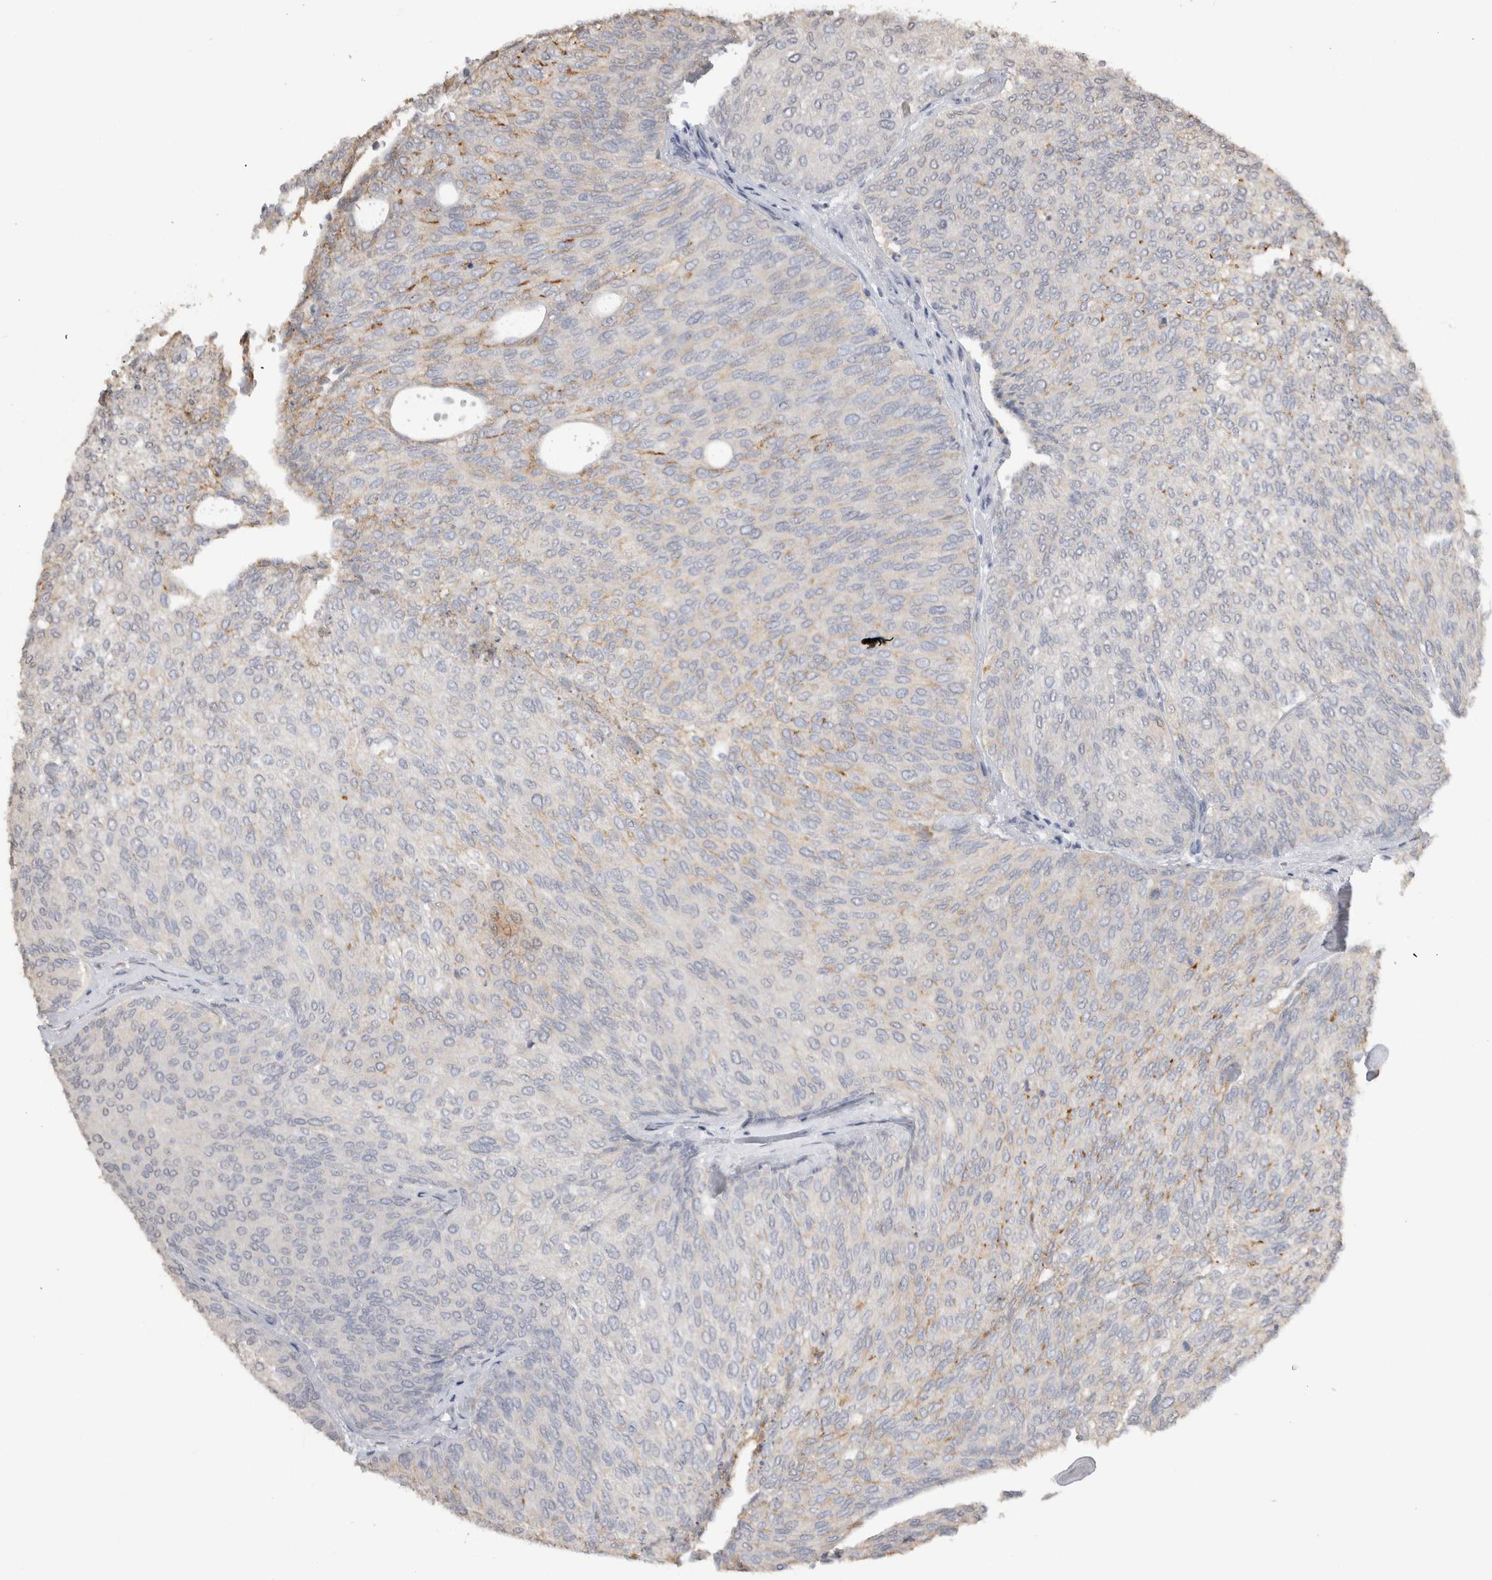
{"staining": {"intensity": "weak", "quantity": "<25%", "location": "cytoplasmic/membranous"}, "tissue": "urothelial cancer", "cell_type": "Tumor cells", "image_type": "cancer", "snomed": [{"axis": "morphology", "description": "Urothelial carcinoma, Low grade"}, {"axis": "topography", "description": "Urinary bladder"}], "caption": "Tumor cells are negative for protein expression in human urothelial carcinoma (low-grade).", "gene": "NAALADL2", "patient": {"sex": "female", "age": 79}}